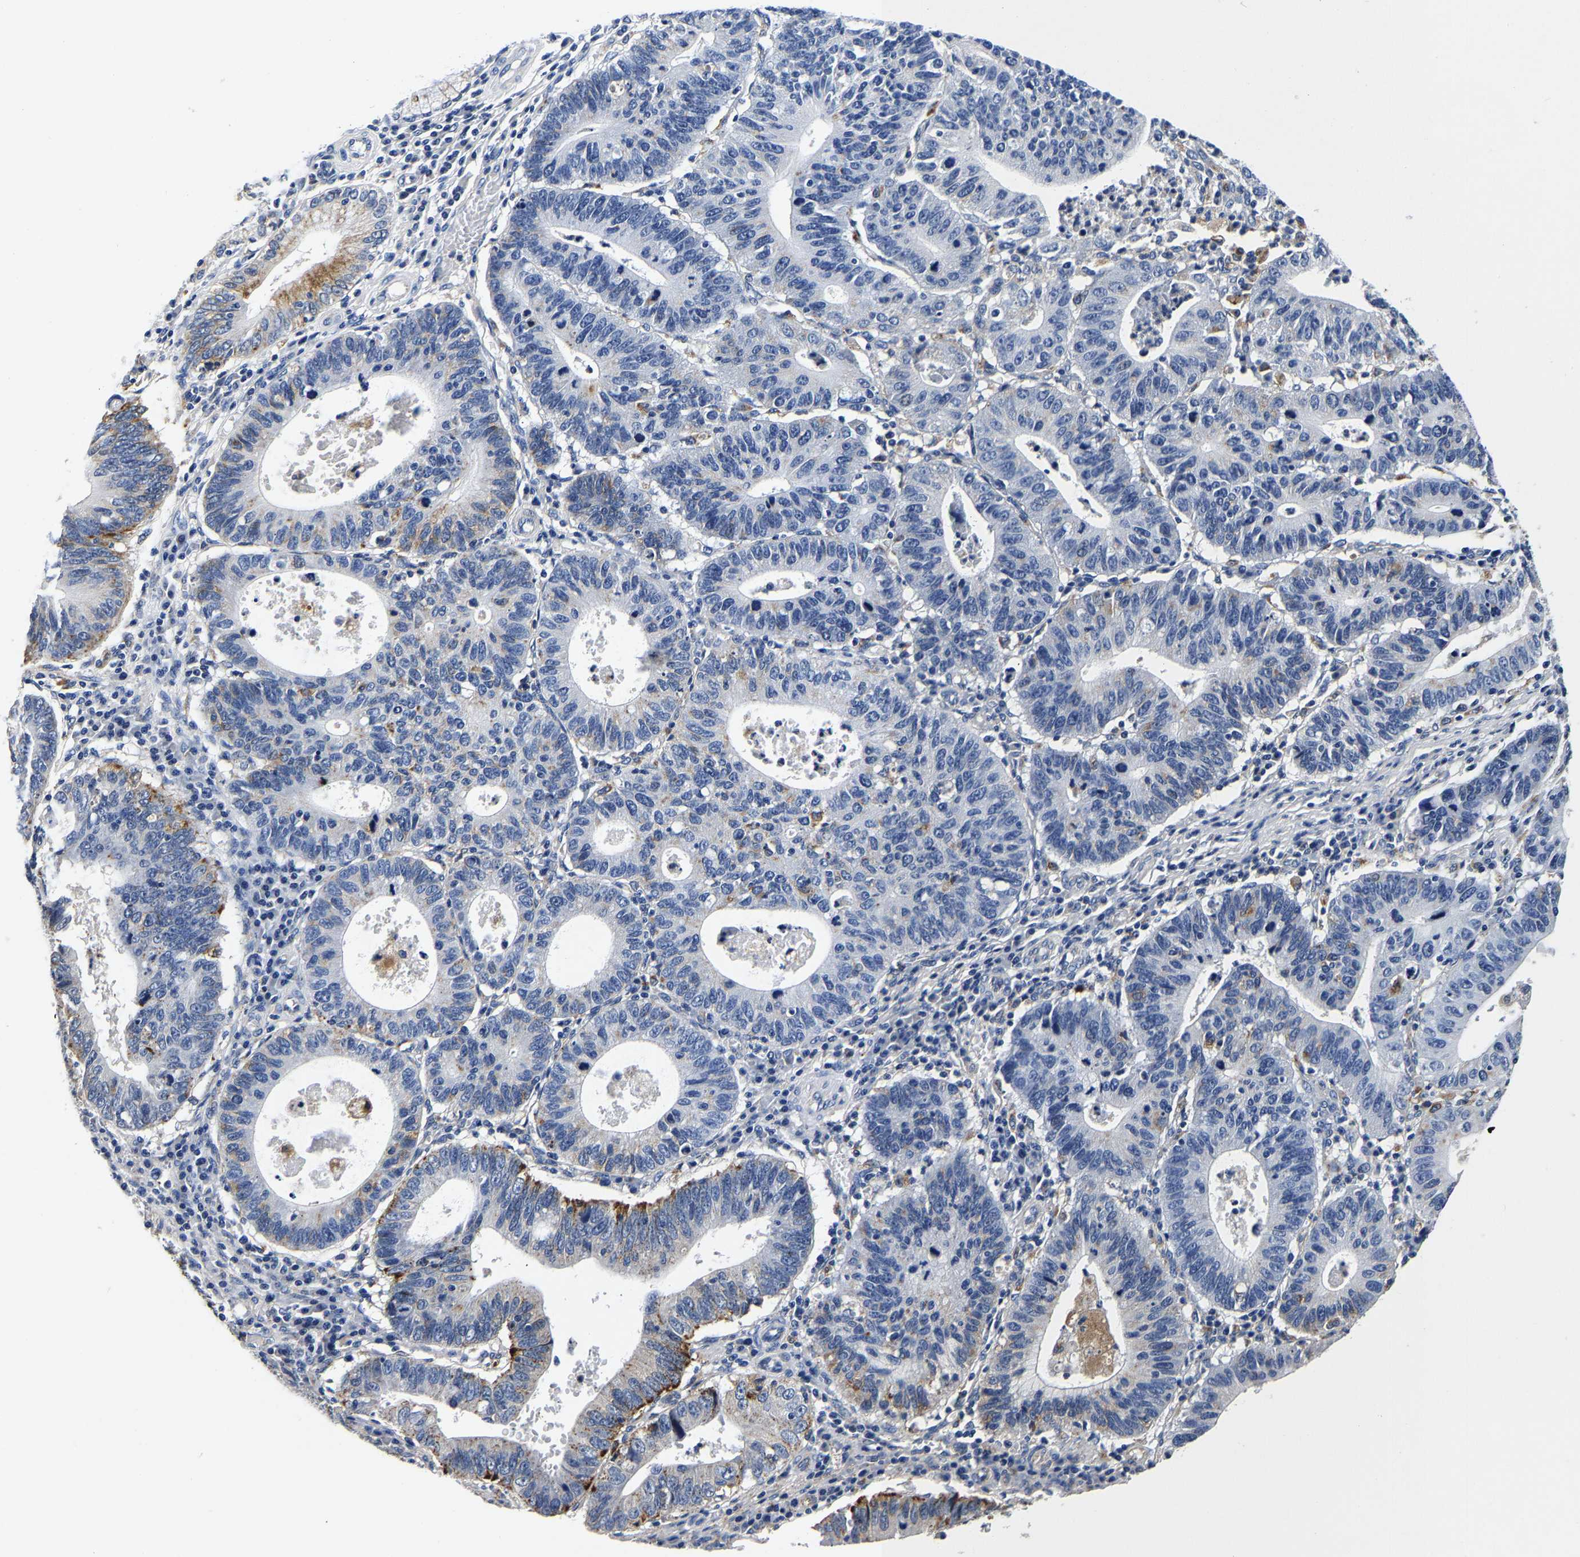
{"staining": {"intensity": "negative", "quantity": "none", "location": "none"}, "tissue": "stomach cancer", "cell_type": "Tumor cells", "image_type": "cancer", "snomed": [{"axis": "morphology", "description": "Adenocarcinoma, NOS"}, {"axis": "topography", "description": "Stomach"}], "caption": "There is no significant positivity in tumor cells of adenocarcinoma (stomach).", "gene": "GRN", "patient": {"sex": "male", "age": 59}}